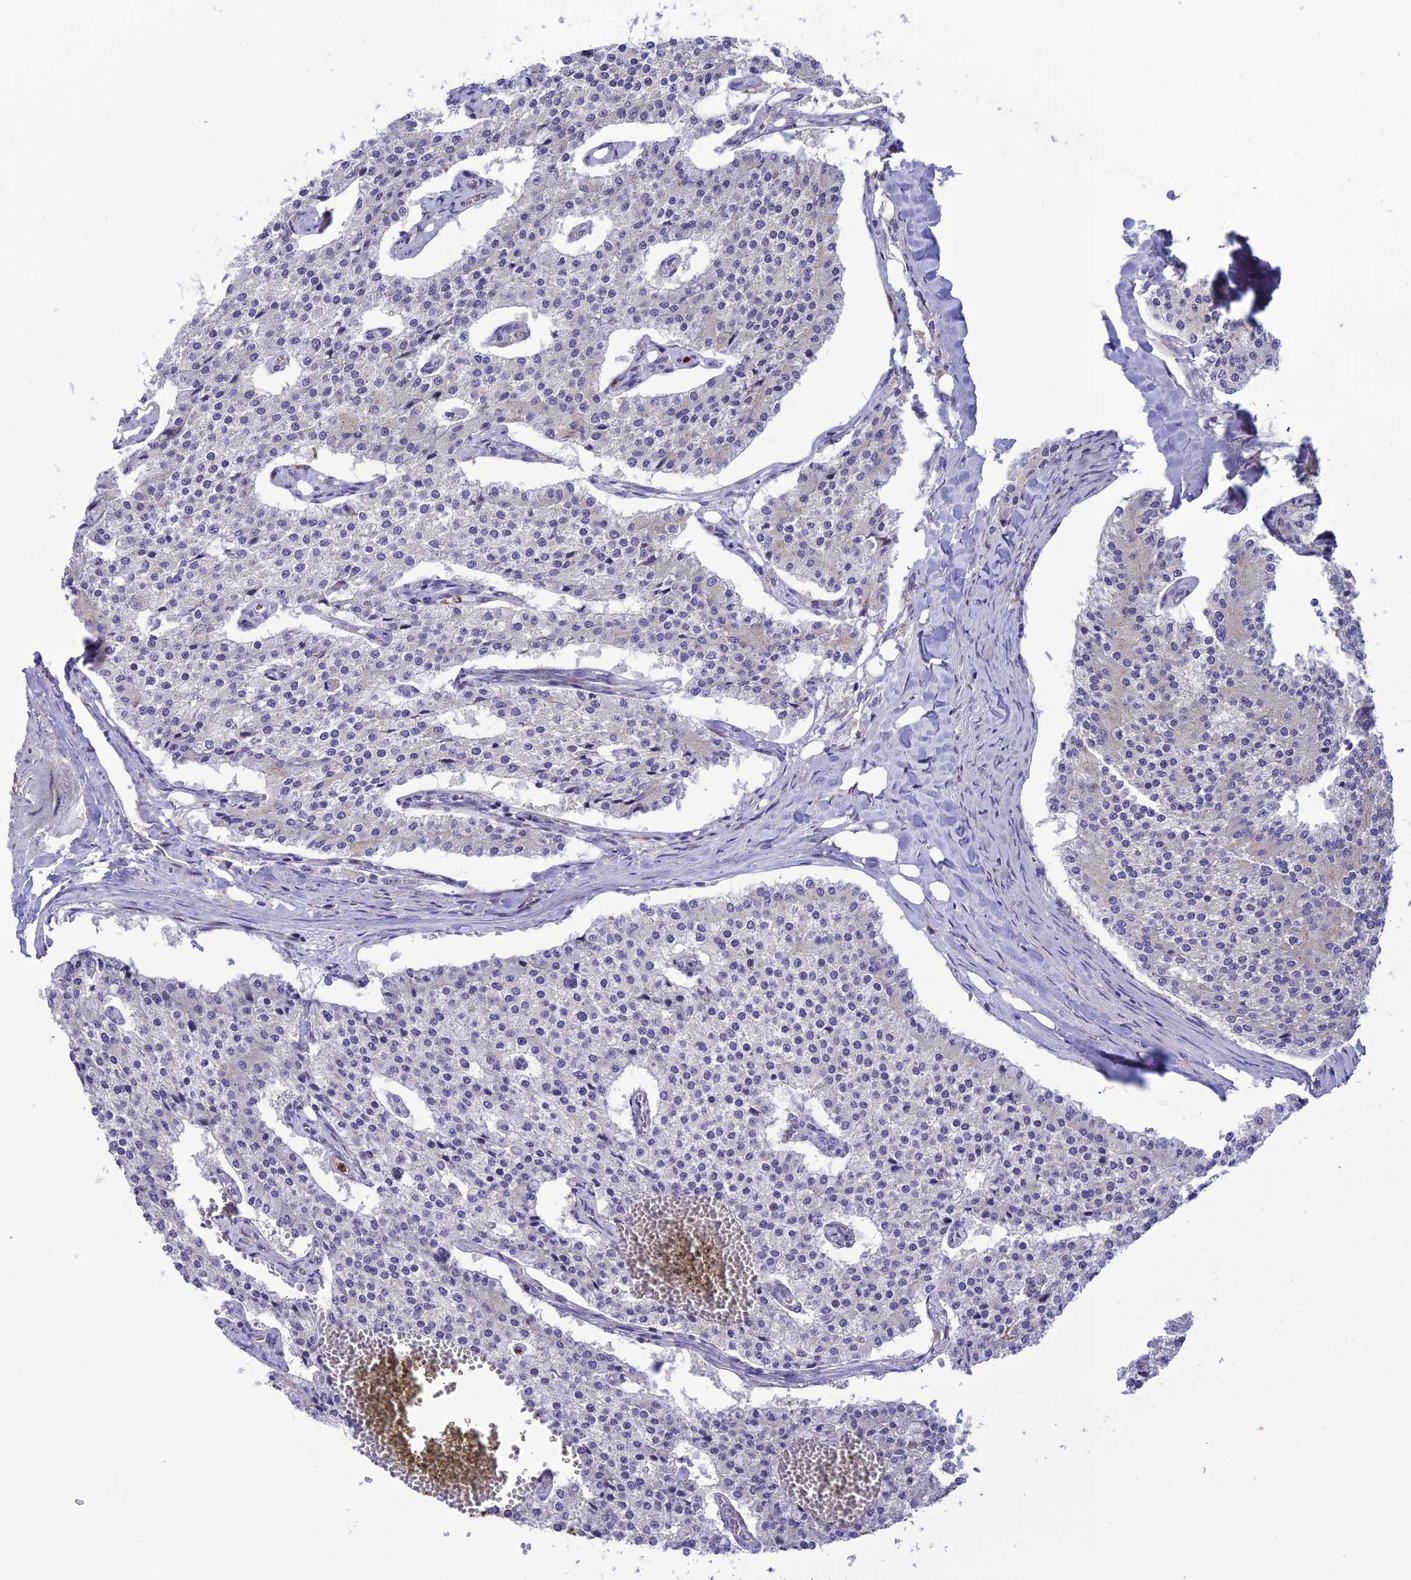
{"staining": {"intensity": "negative", "quantity": "none", "location": "none"}, "tissue": "carcinoid", "cell_type": "Tumor cells", "image_type": "cancer", "snomed": [{"axis": "morphology", "description": "Carcinoid, malignant, NOS"}, {"axis": "topography", "description": "Colon"}], "caption": "Protein analysis of carcinoid (malignant) displays no significant expression in tumor cells.", "gene": "JMY", "patient": {"sex": "female", "age": 52}}